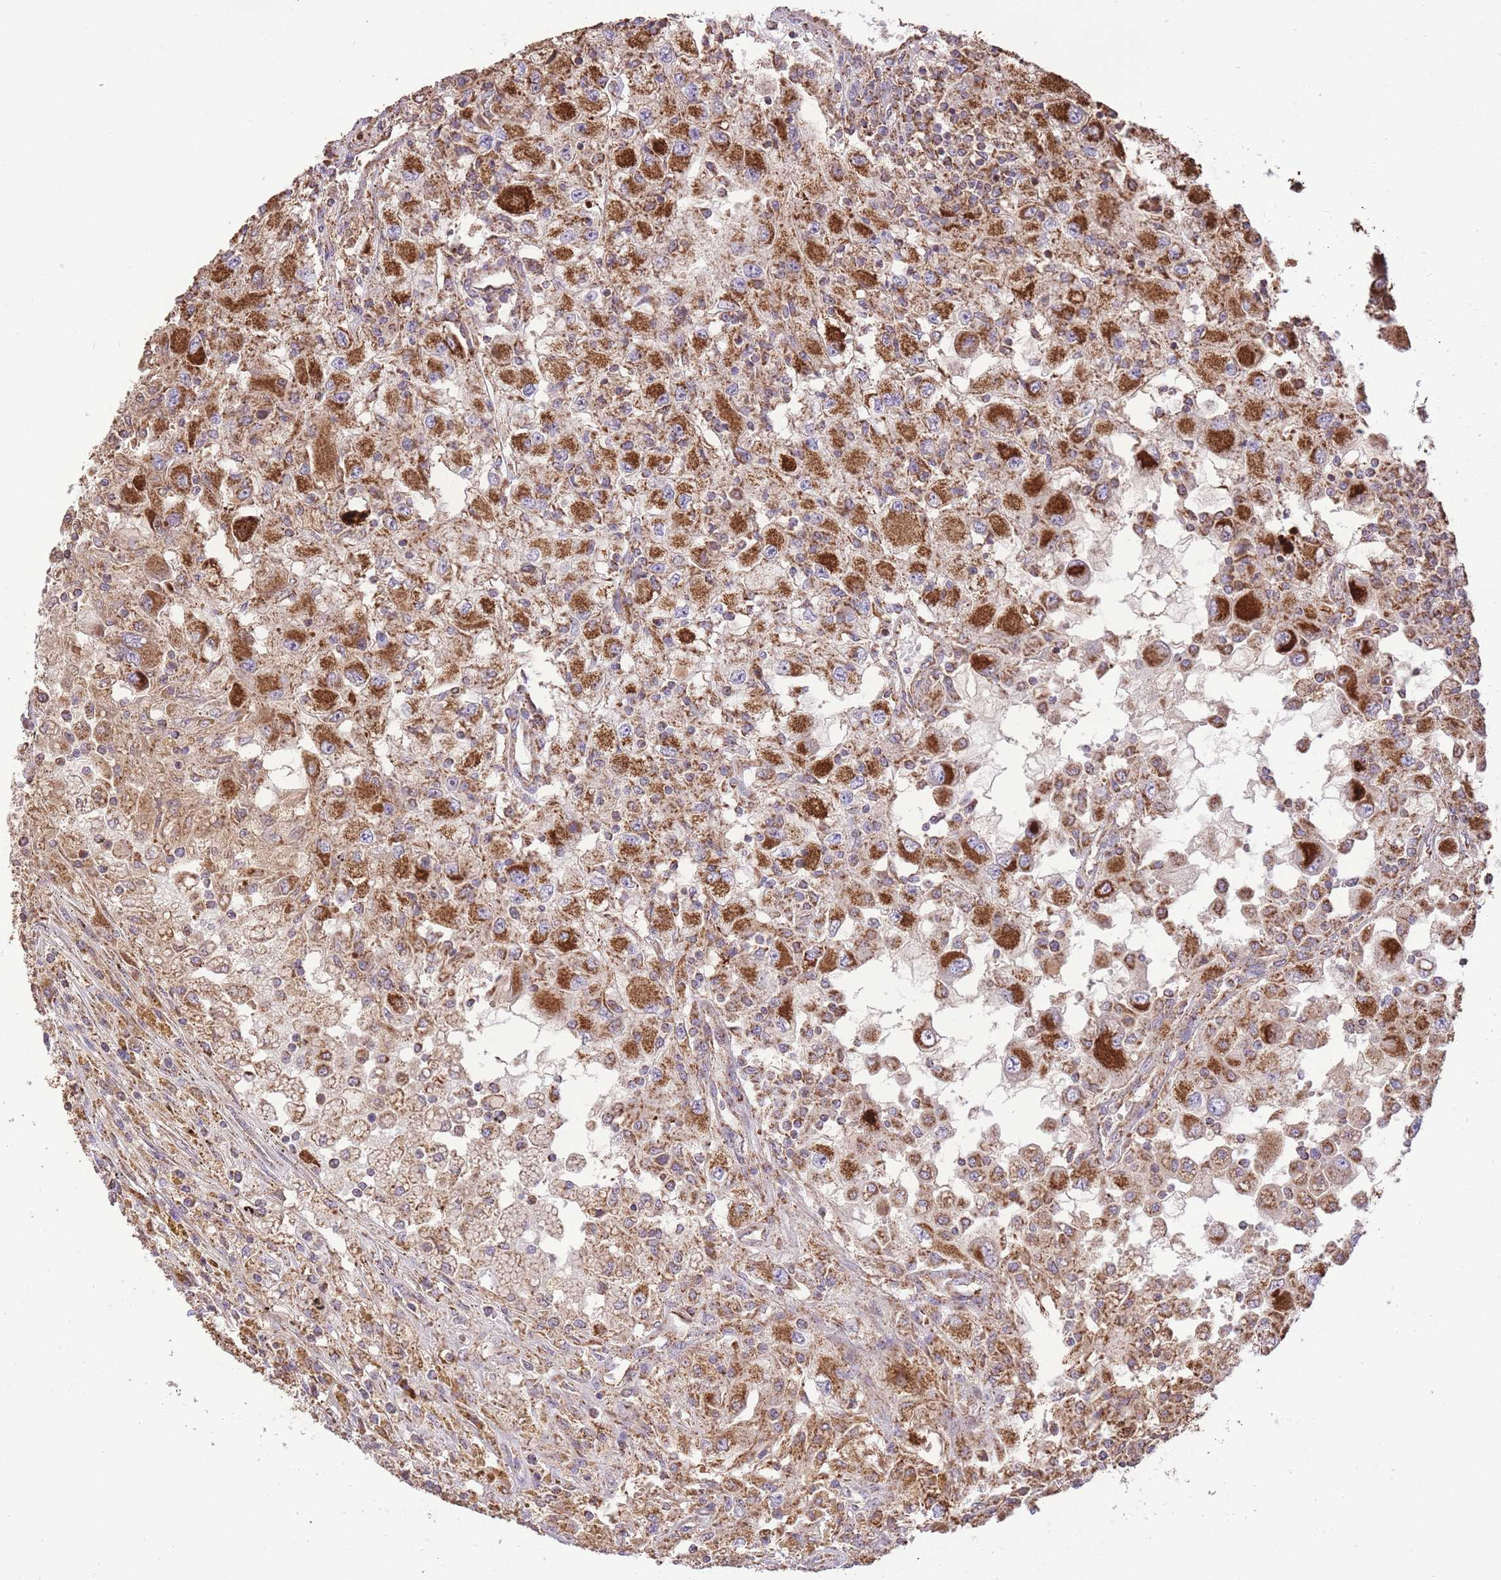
{"staining": {"intensity": "strong", "quantity": ">75%", "location": "cytoplasmic/membranous"}, "tissue": "renal cancer", "cell_type": "Tumor cells", "image_type": "cancer", "snomed": [{"axis": "morphology", "description": "Adenocarcinoma, NOS"}, {"axis": "topography", "description": "Kidney"}], "caption": "Protein staining reveals strong cytoplasmic/membranous staining in about >75% of tumor cells in adenocarcinoma (renal). The staining was performed using DAB (3,3'-diaminobenzidine) to visualize the protein expression in brown, while the nuclei were stained in blue with hematoxylin (Magnification: 20x).", "gene": "PREP", "patient": {"sex": "female", "age": 67}}